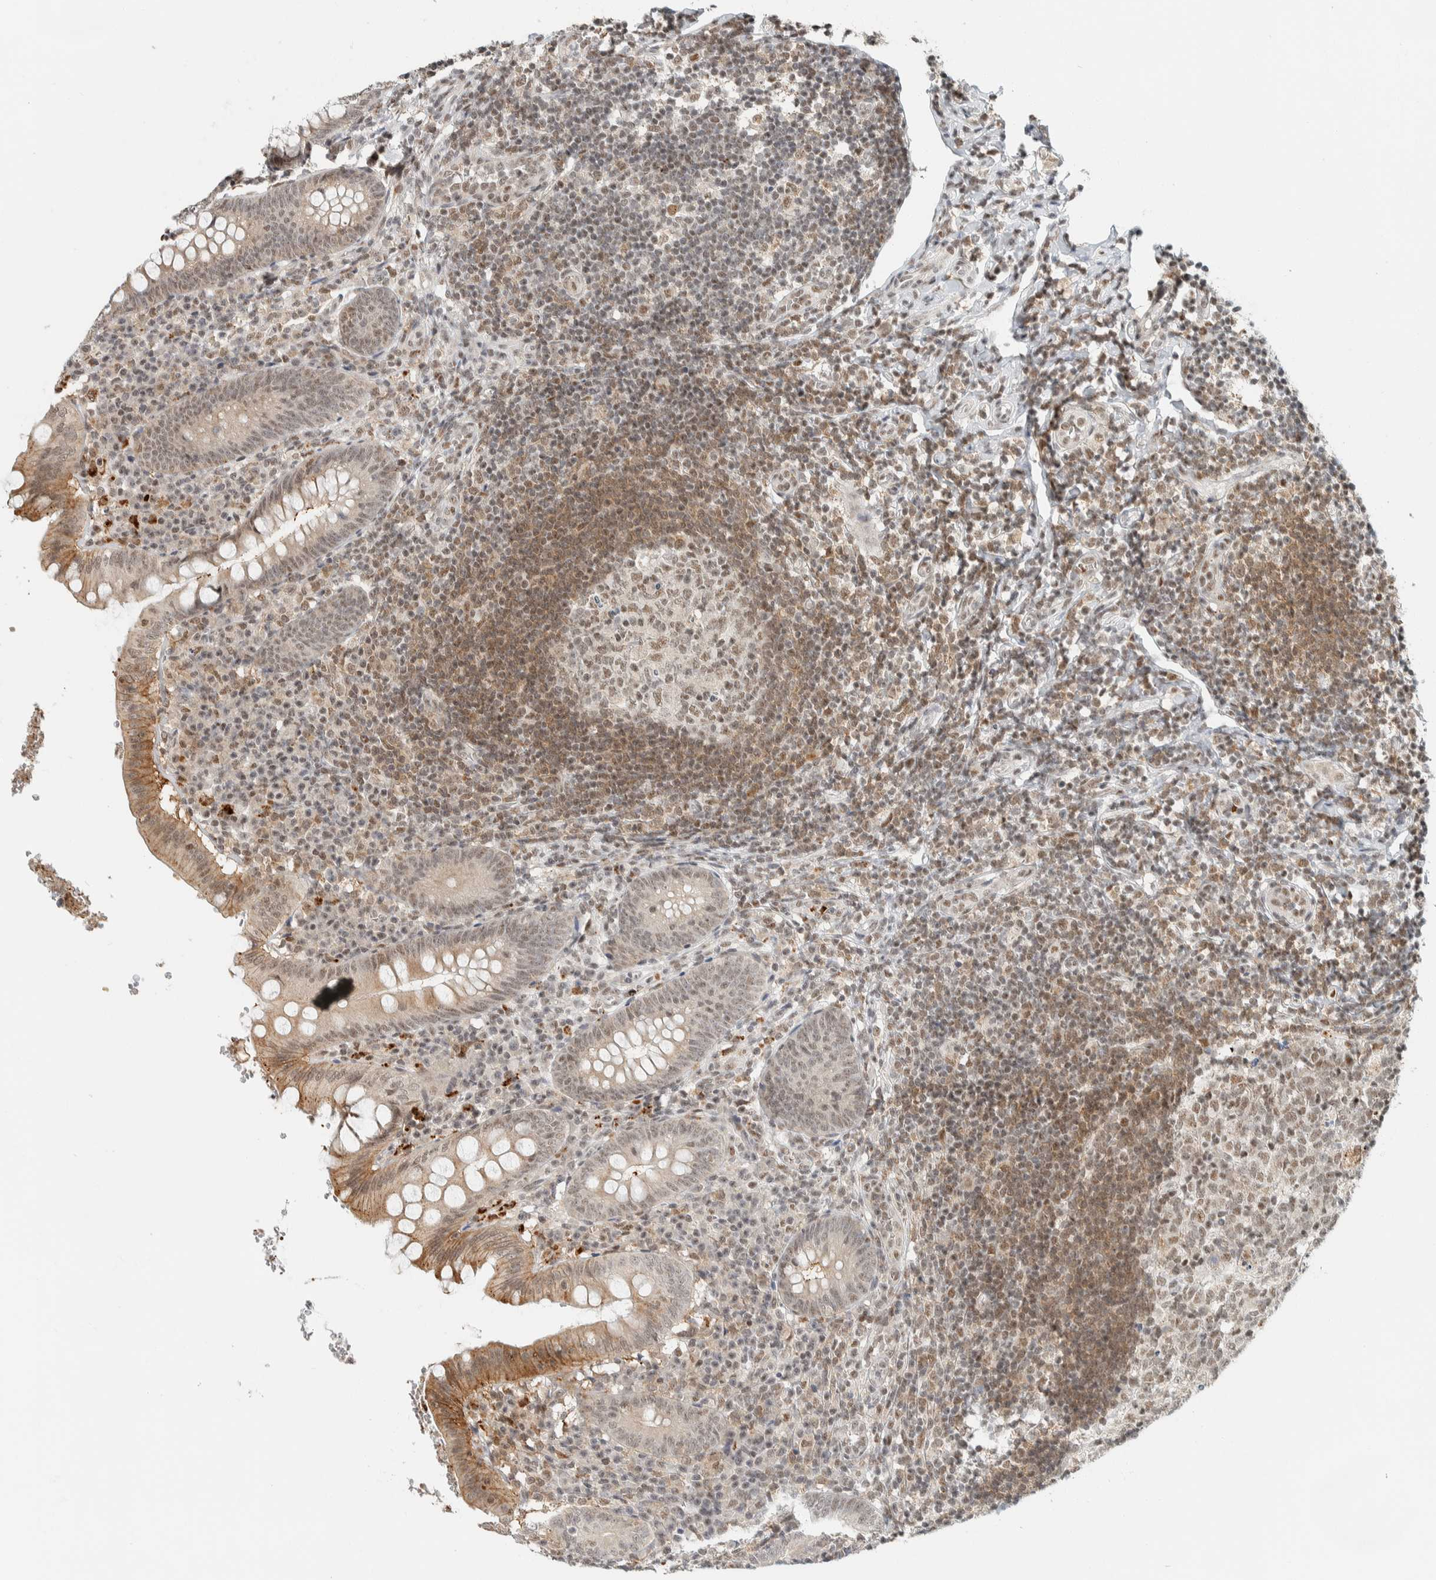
{"staining": {"intensity": "moderate", "quantity": "25%-75%", "location": "cytoplasmic/membranous,nuclear"}, "tissue": "appendix", "cell_type": "Glandular cells", "image_type": "normal", "snomed": [{"axis": "morphology", "description": "Normal tissue, NOS"}, {"axis": "topography", "description": "Appendix"}], "caption": "Immunohistochemical staining of unremarkable human appendix demonstrates 25%-75% levels of moderate cytoplasmic/membranous,nuclear protein staining in about 25%-75% of glandular cells.", "gene": "ZBTB2", "patient": {"sex": "male", "age": 8}}